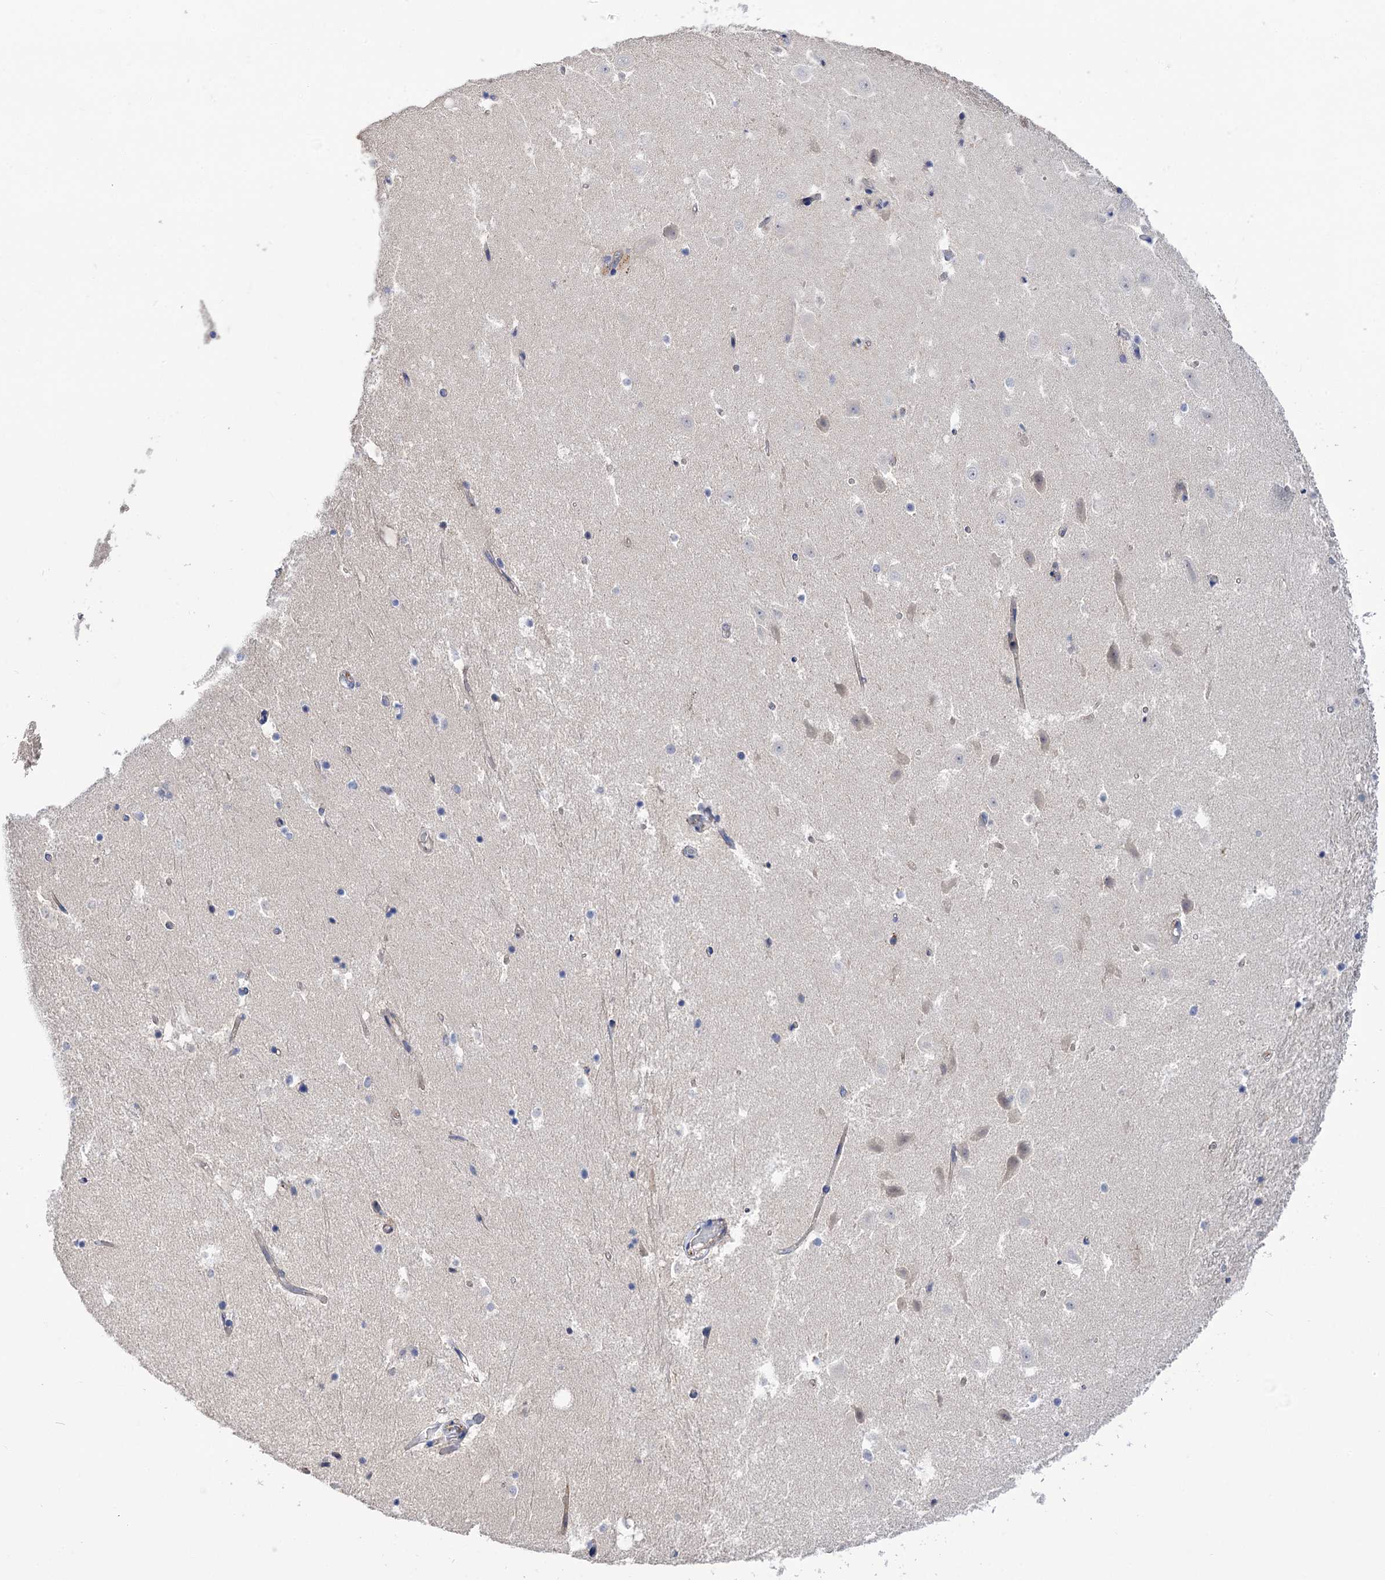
{"staining": {"intensity": "negative", "quantity": "none", "location": "none"}, "tissue": "hippocampus", "cell_type": "Glial cells", "image_type": "normal", "snomed": [{"axis": "morphology", "description": "Normal tissue, NOS"}, {"axis": "topography", "description": "Hippocampus"}], "caption": "There is no significant positivity in glial cells of hippocampus. (DAB immunohistochemistry, high magnification).", "gene": "NUDCD2", "patient": {"sex": "female", "age": 52}}